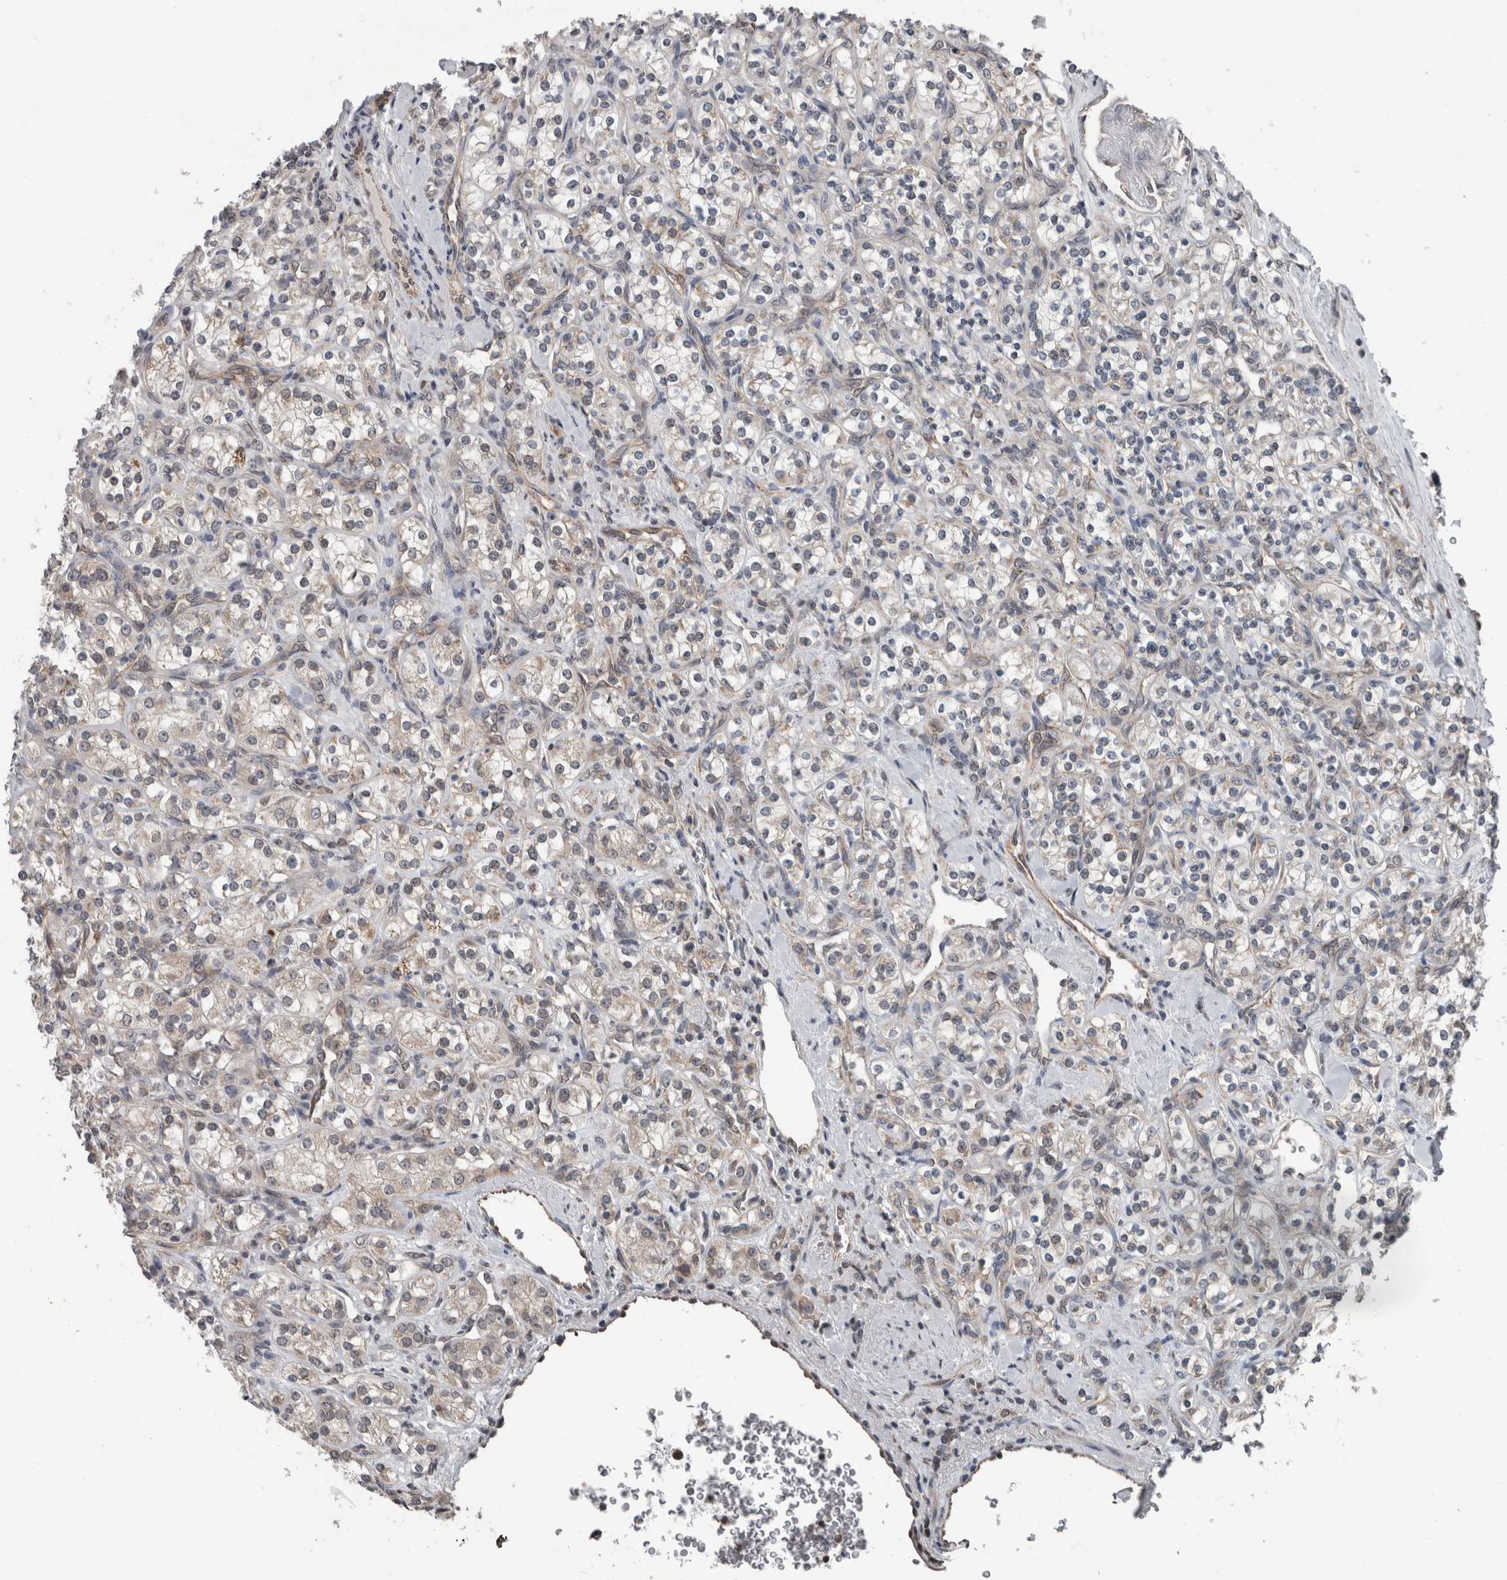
{"staining": {"intensity": "negative", "quantity": "none", "location": "none"}, "tissue": "renal cancer", "cell_type": "Tumor cells", "image_type": "cancer", "snomed": [{"axis": "morphology", "description": "Adenocarcinoma, NOS"}, {"axis": "topography", "description": "Kidney"}], "caption": "This is a photomicrograph of immunohistochemistry staining of renal cancer (adenocarcinoma), which shows no staining in tumor cells.", "gene": "ENY2", "patient": {"sex": "male", "age": 77}}